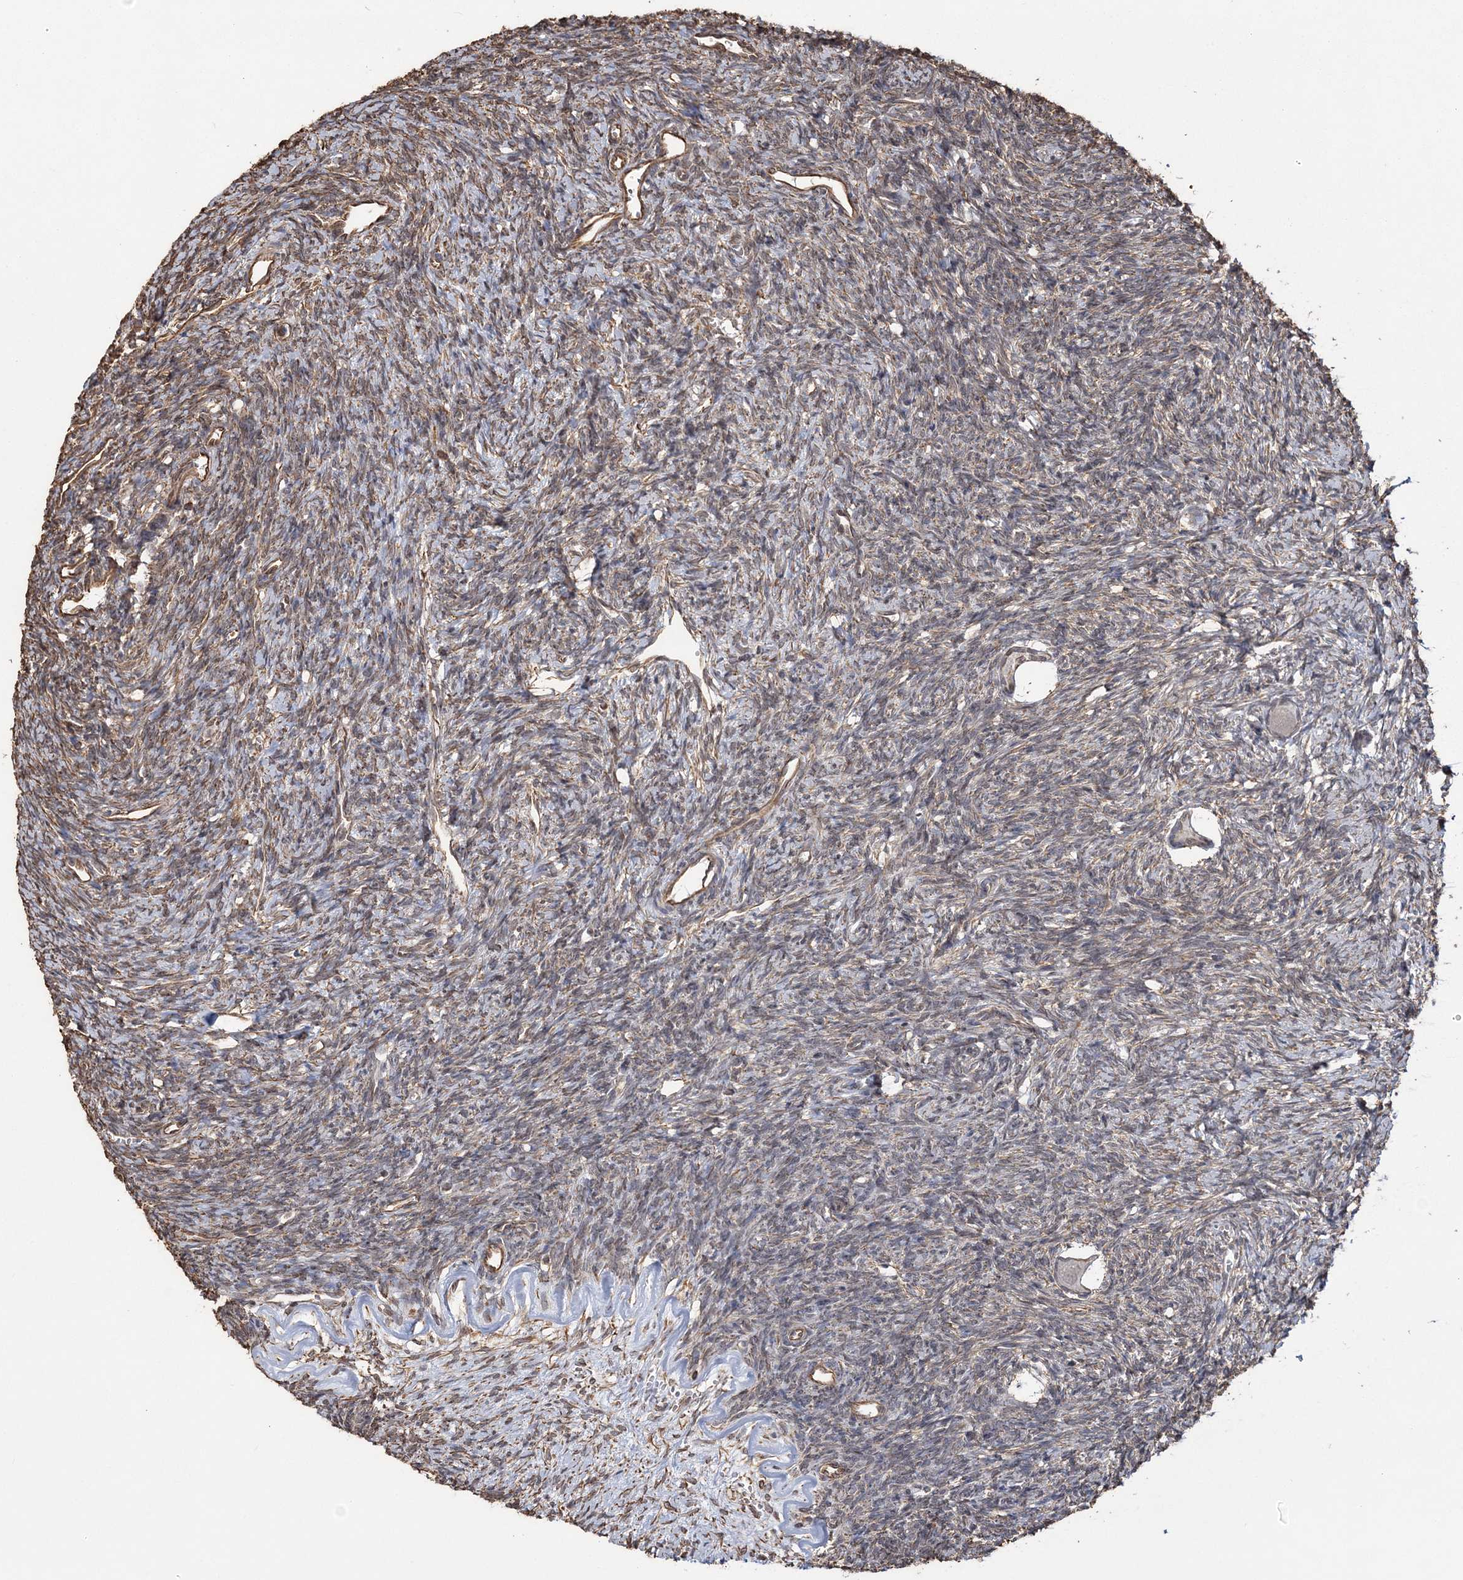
{"staining": {"intensity": "negative", "quantity": "none", "location": "none"}, "tissue": "ovary", "cell_type": "Follicle cells", "image_type": "normal", "snomed": [{"axis": "morphology", "description": "Normal tissue, NOS"}, {"axis": "topography", "description": "Ovary"}], "caption": "Immunohistochemistry histopathology image of benign ovary stained for a protein (brown), which shows no positivity in follicle cells. Nuclei are stained in blue.", "gene": "ATP11B", "patient": {"sex": "female", "age": 39}}